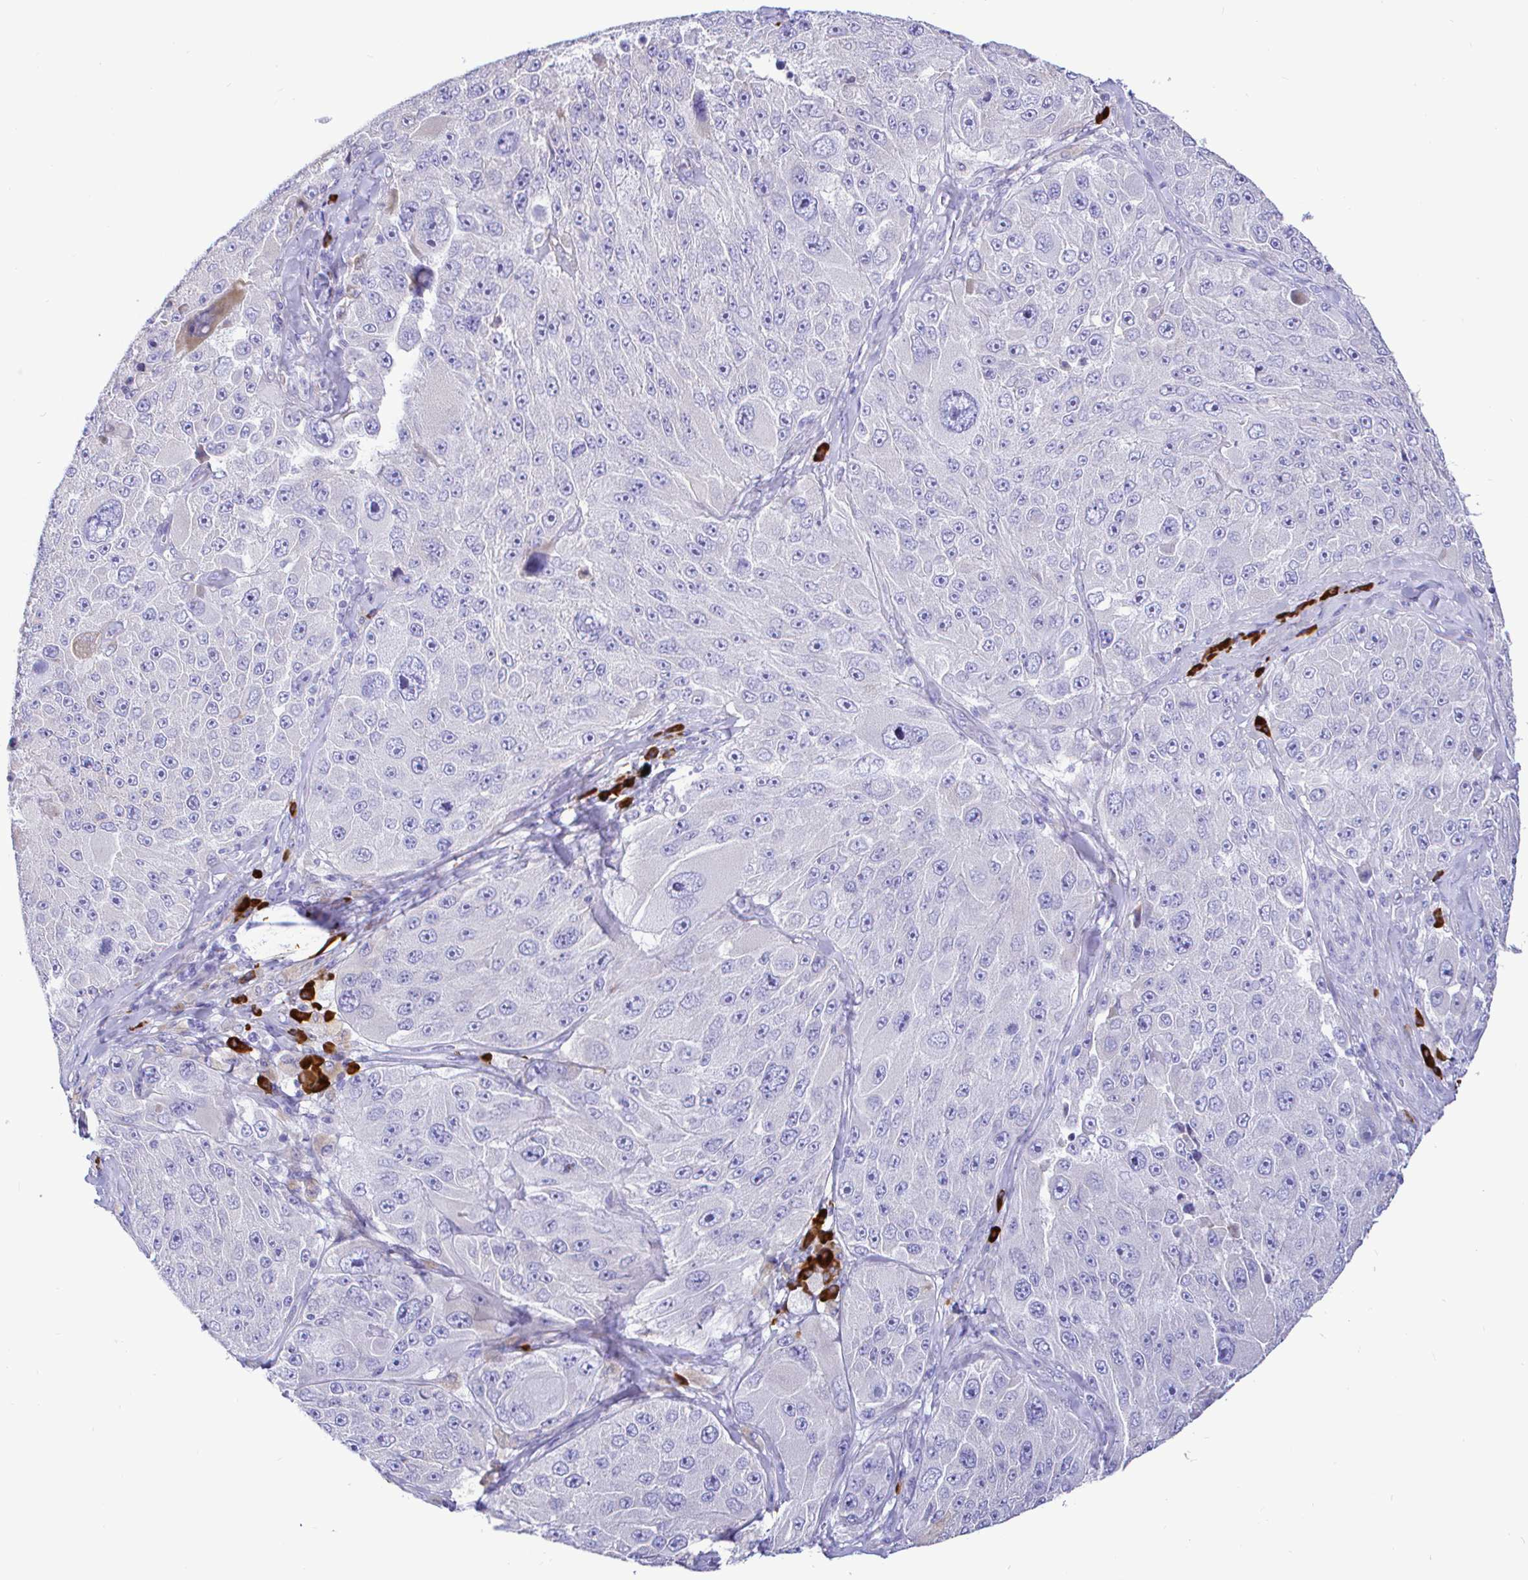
{"staining": {"intensity": "negative", "quantity": "none", "location": "none"}, "tissue": "melanoma", "cell_type": "Tumor cells", "image_type": "cancer", "snomed": [{"axis": "morphology", "description": "Malignant melanoma, Metastatic site"}, {"axis": "topography", "description": "Lymph node"}], "caption": "Immunohistochemistry (IHC) photomicrograph of neoplastic tissue: human malignant melanoma (metastatic site) stained with DAB demonstrates no significant protein staining in tumor cells.", "gene": "CCDC62", "patient": {"sex": "male", "age": 62}}